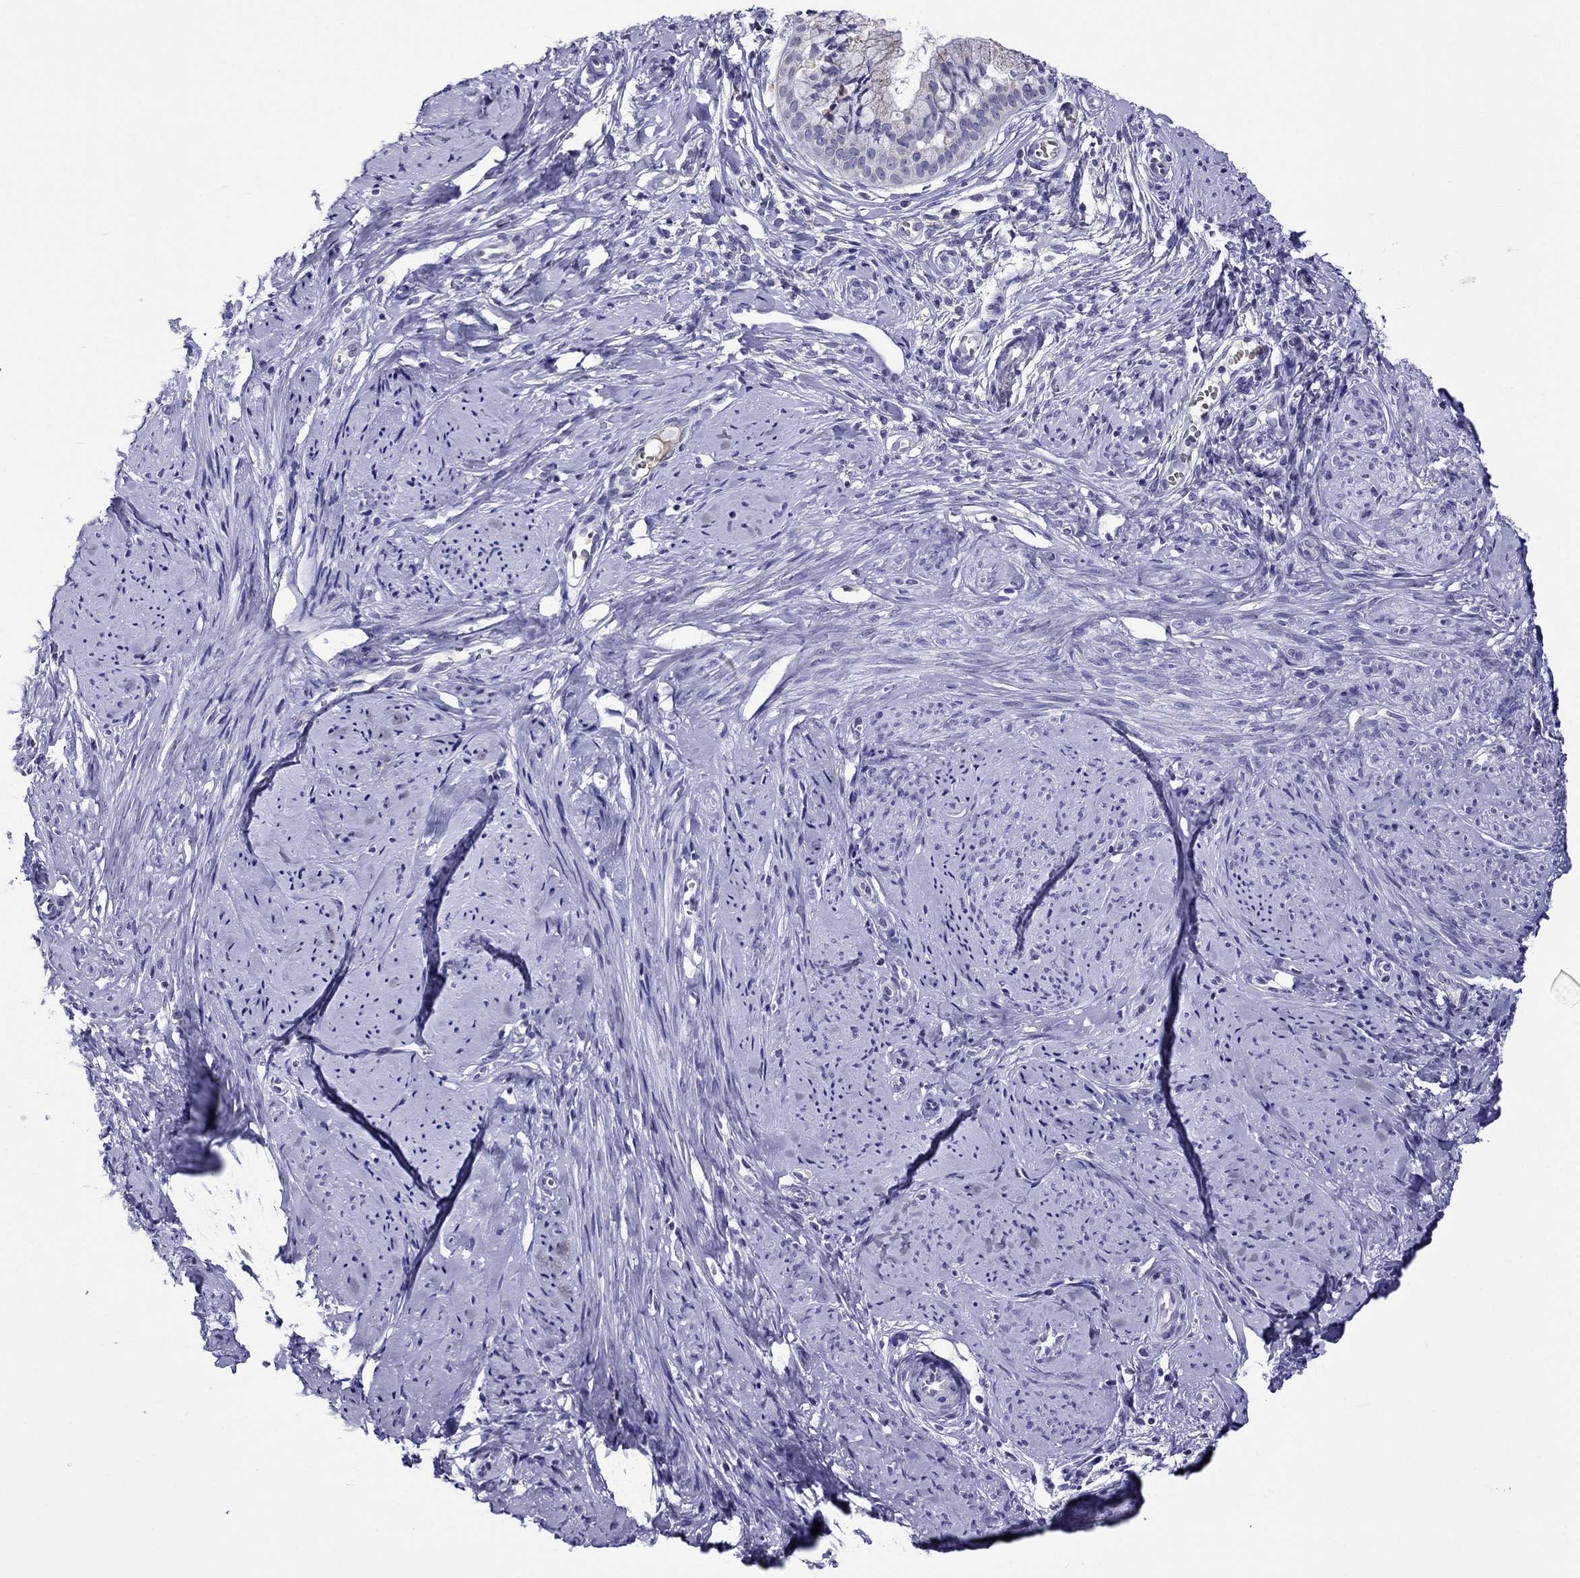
{"staining": {"intensity": "negative", "quantity": "none", "location": "none"}, "tissue": "smooth muscle", "cell_type": "Smooth muscle cells", "image_type": "normal", "snomed": [{"axis": "morphology", "description": "Normal tissue, NOS"}, {"axis": "topography", "description": "Smooth muscle"}], "caption": "Photomicrograph shows no significant protein positivity in smooth muscle cells of benign smooth muscle.", "gene": "SCG2", "patient": {"sex": "female", "age": 48}}